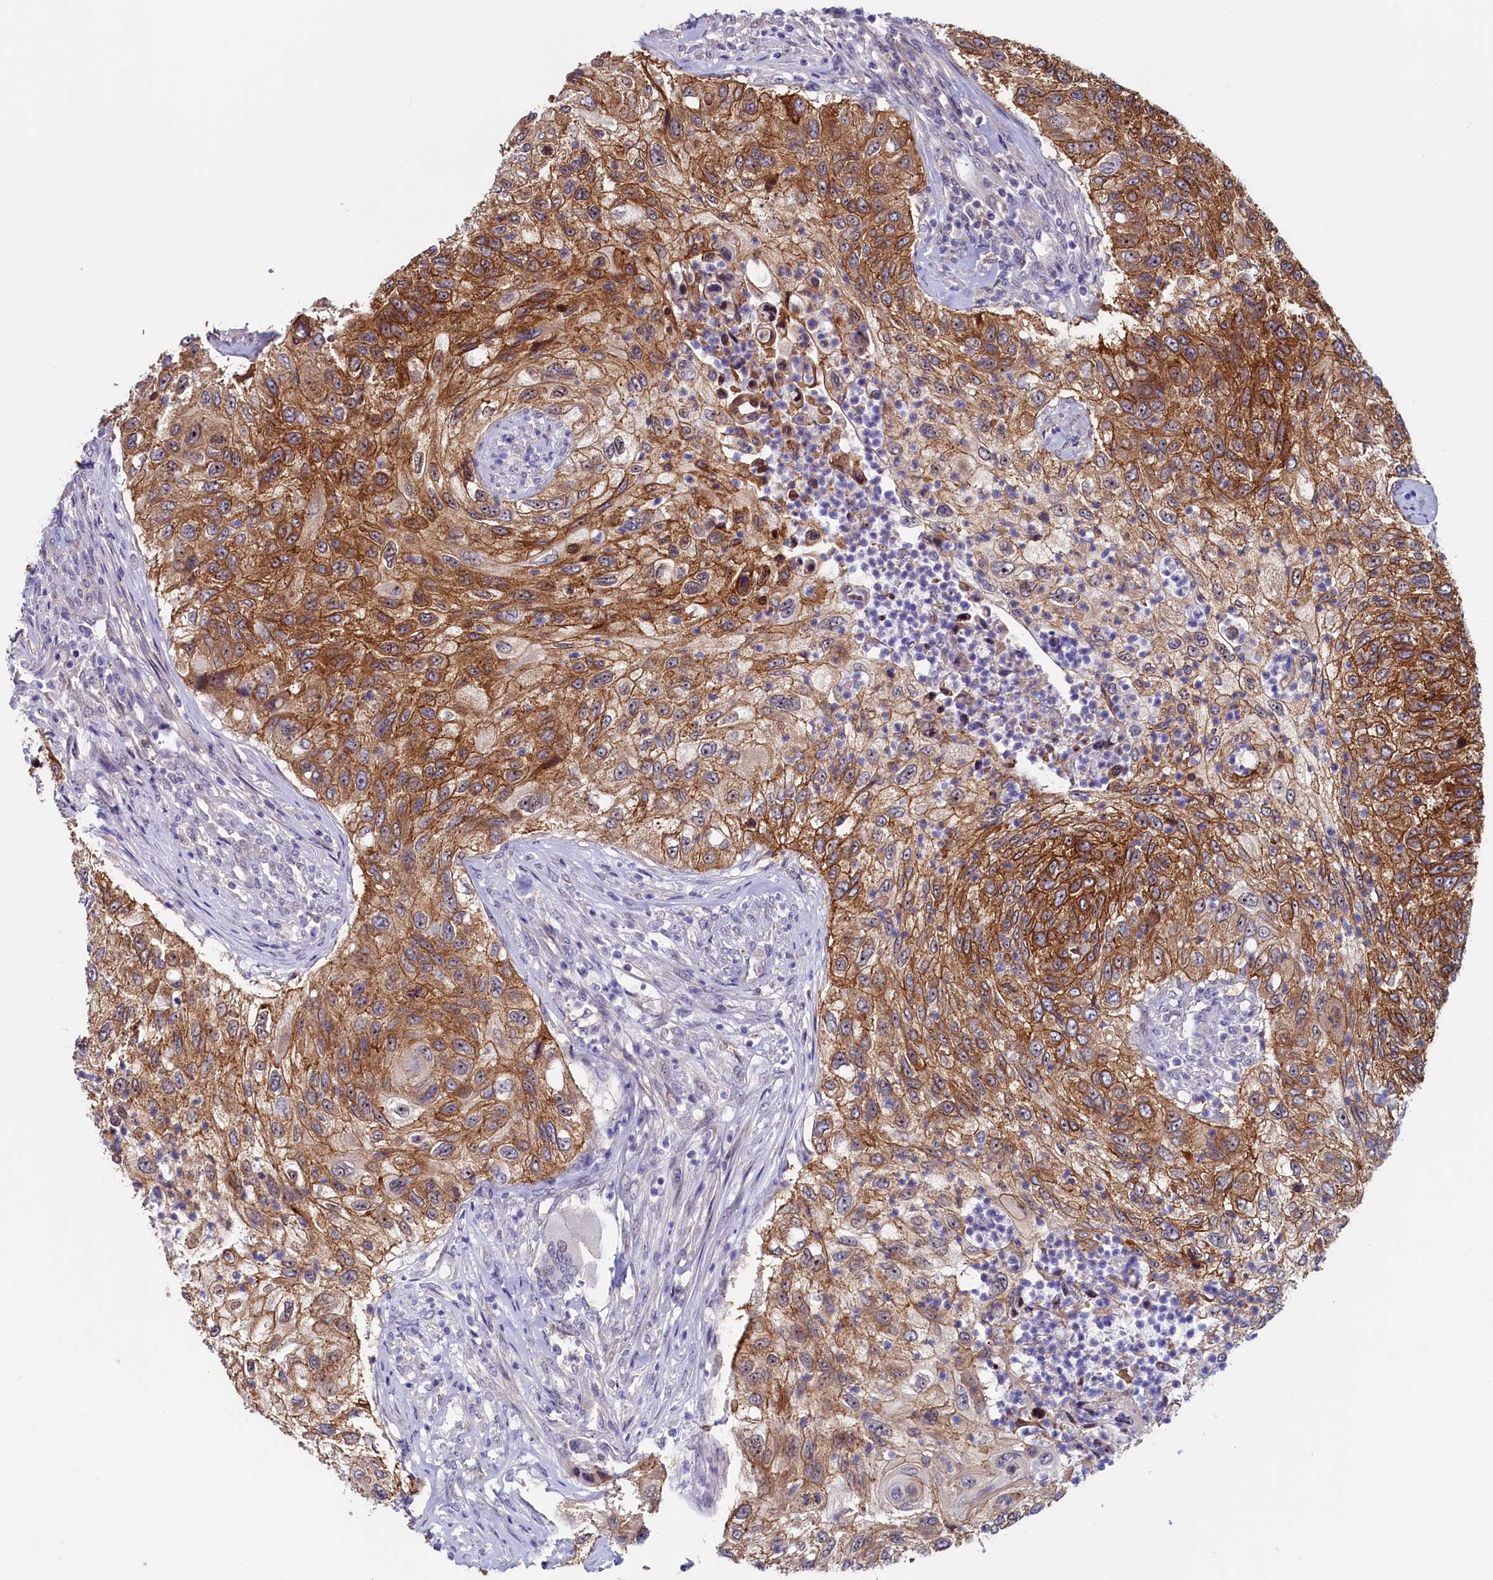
{"staining": {"intensity": "moderate", "quantity": ">75%", "location": "cytoplasmic/membranous"}, "tissue": "urothelial cancer", "cell_type": "Tumor cells", "image_type": "cancer", "snomed": [{"axis": "morphology", "description": "Urothelial carcinoma, High grade"}, {"axis": "topography", "description": "Urinary bladder"}], "caption": "A brown stain highlights moderate cytoplasmic/membranous expression of a protein in urothelial cancer tumor cells.", "gene": "PACSIN3", "patient": {"sex": "female", "age": 60}}